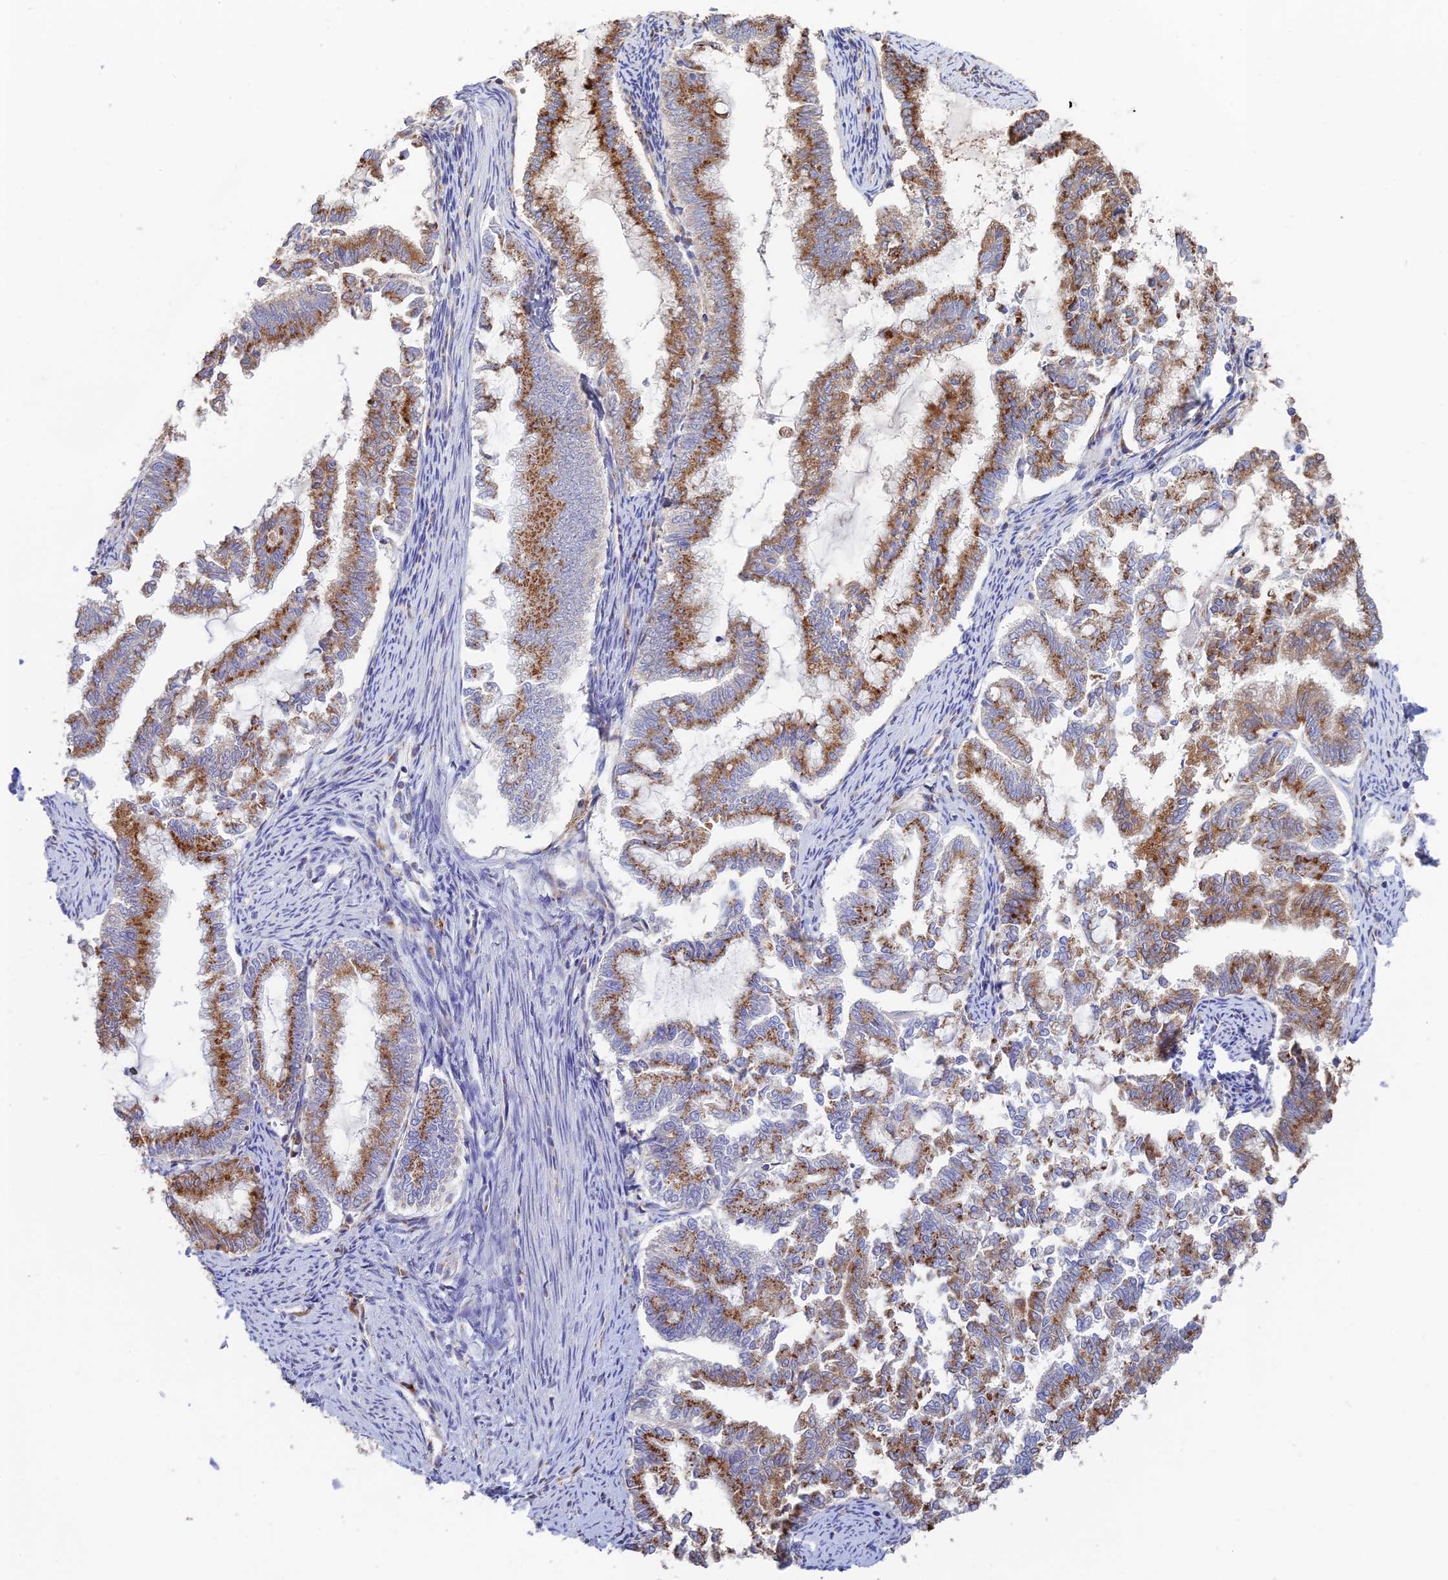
{"staining": {"intensity": "moderate", "quantity": ">75%", "location": "cytoplasmic/membranous"}, "tissue": "endometrial cancer", "cell_type": "Tumor cells", "image_type": "cancer", "snomed": [{"axis": "morphology", "description": "Adenocarcinoma, NOS"}, {"axis": "topography", "description": "Endometrium"}], "caption": "Endometrial cancer (adenocarcinoma) was stained to show a protein in brown. There is medium levels of moderate cytoplasmic/membranous staining in about >75% of tumor cells.", "gene": "HS2ST1", "patient": {"sex": "female", "age": 79}}